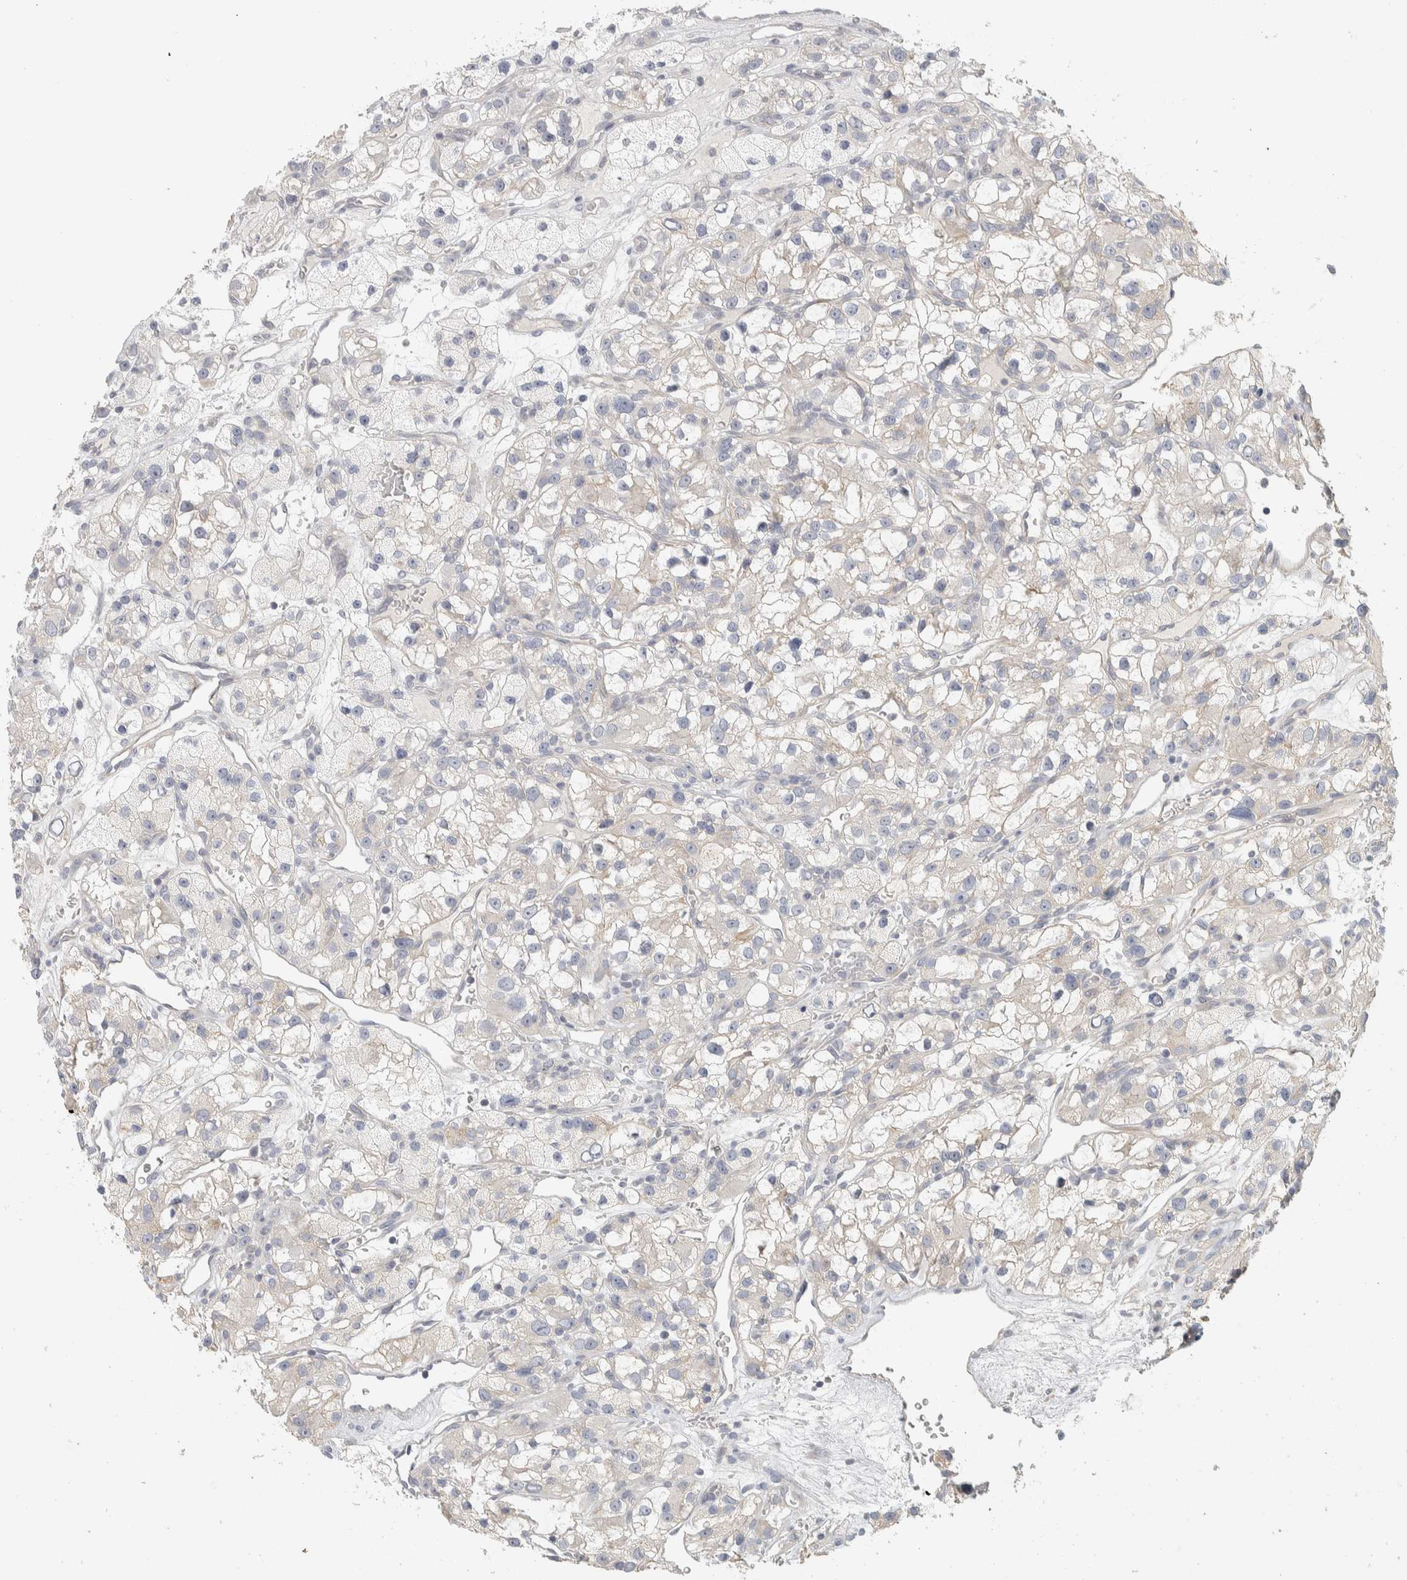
{"staining": {"intensity": "negative", "quantity": "none", "location": "none"}, "tissue": "renal cancer", "cell_type": "Tumor cells", "image_type": "cancer", "snomed": [{"axis": "morphology", "description": "Adenocarcinoma, NOS"}, {"axis": "topography", "description": "Kidney"}], "caption": "The immunohistochemistry (IHC) micrograph has no significant expression in tumor cells of renal adenocarcinoma tissue.", "gene": "DCXR", "patient": {"sex": "female", "age": 57}}